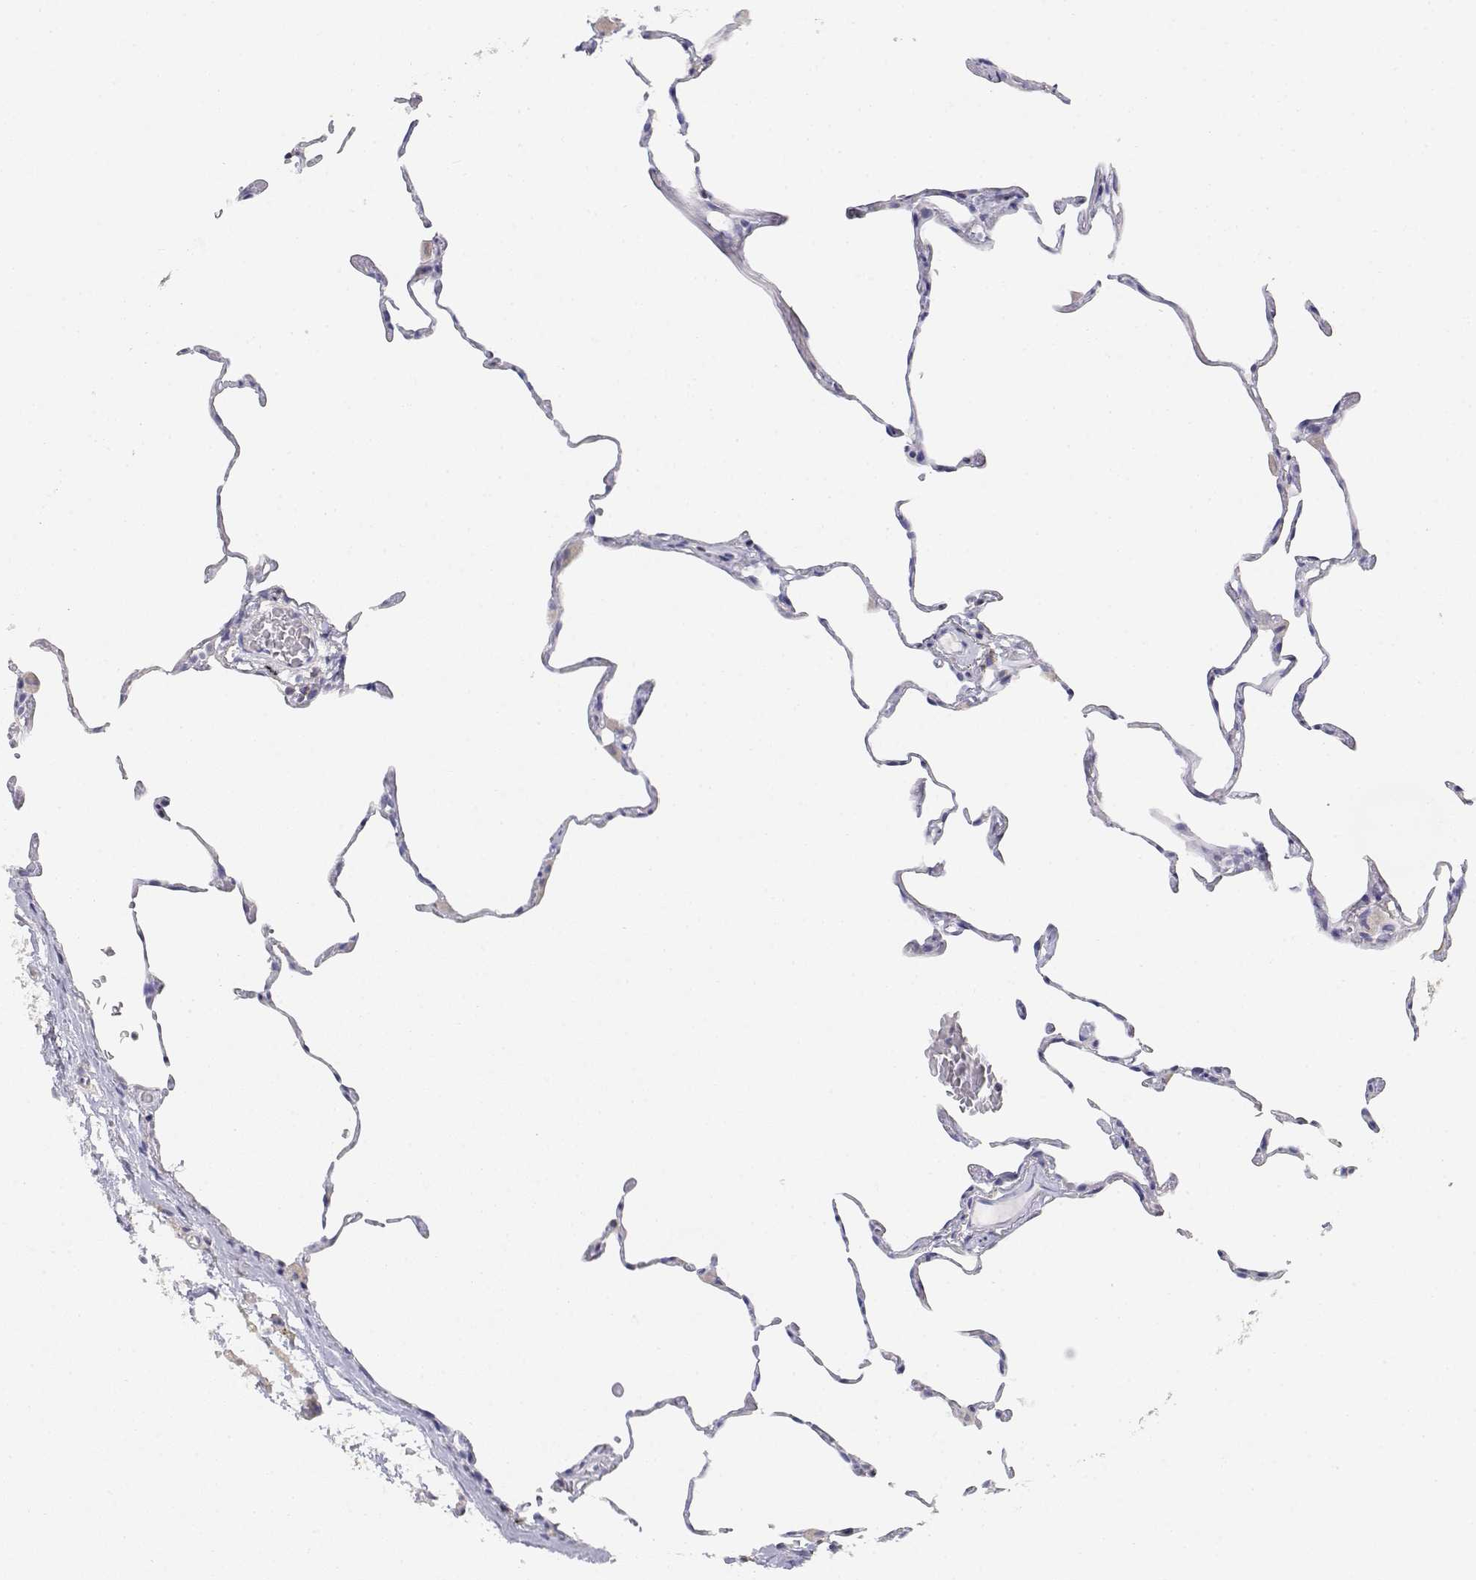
{"staining": {"intensity": "negative", "quantity": "none", "location": "none"}, "tissue": "lung", "cell_type": "Alveolar cells", "image_type": "normal", "snomed": [{"axis": "morphology", "description": "Normal tissue, NOS"}, {"axis": "topography", "description": "Lung"}], "caption": "Human lung stained for a protein using immunohistochemistry (IHC) exhibits no staining in alveolar cells.", "gene": "ADA", "patient": {"sex": "female", "age": 57}}